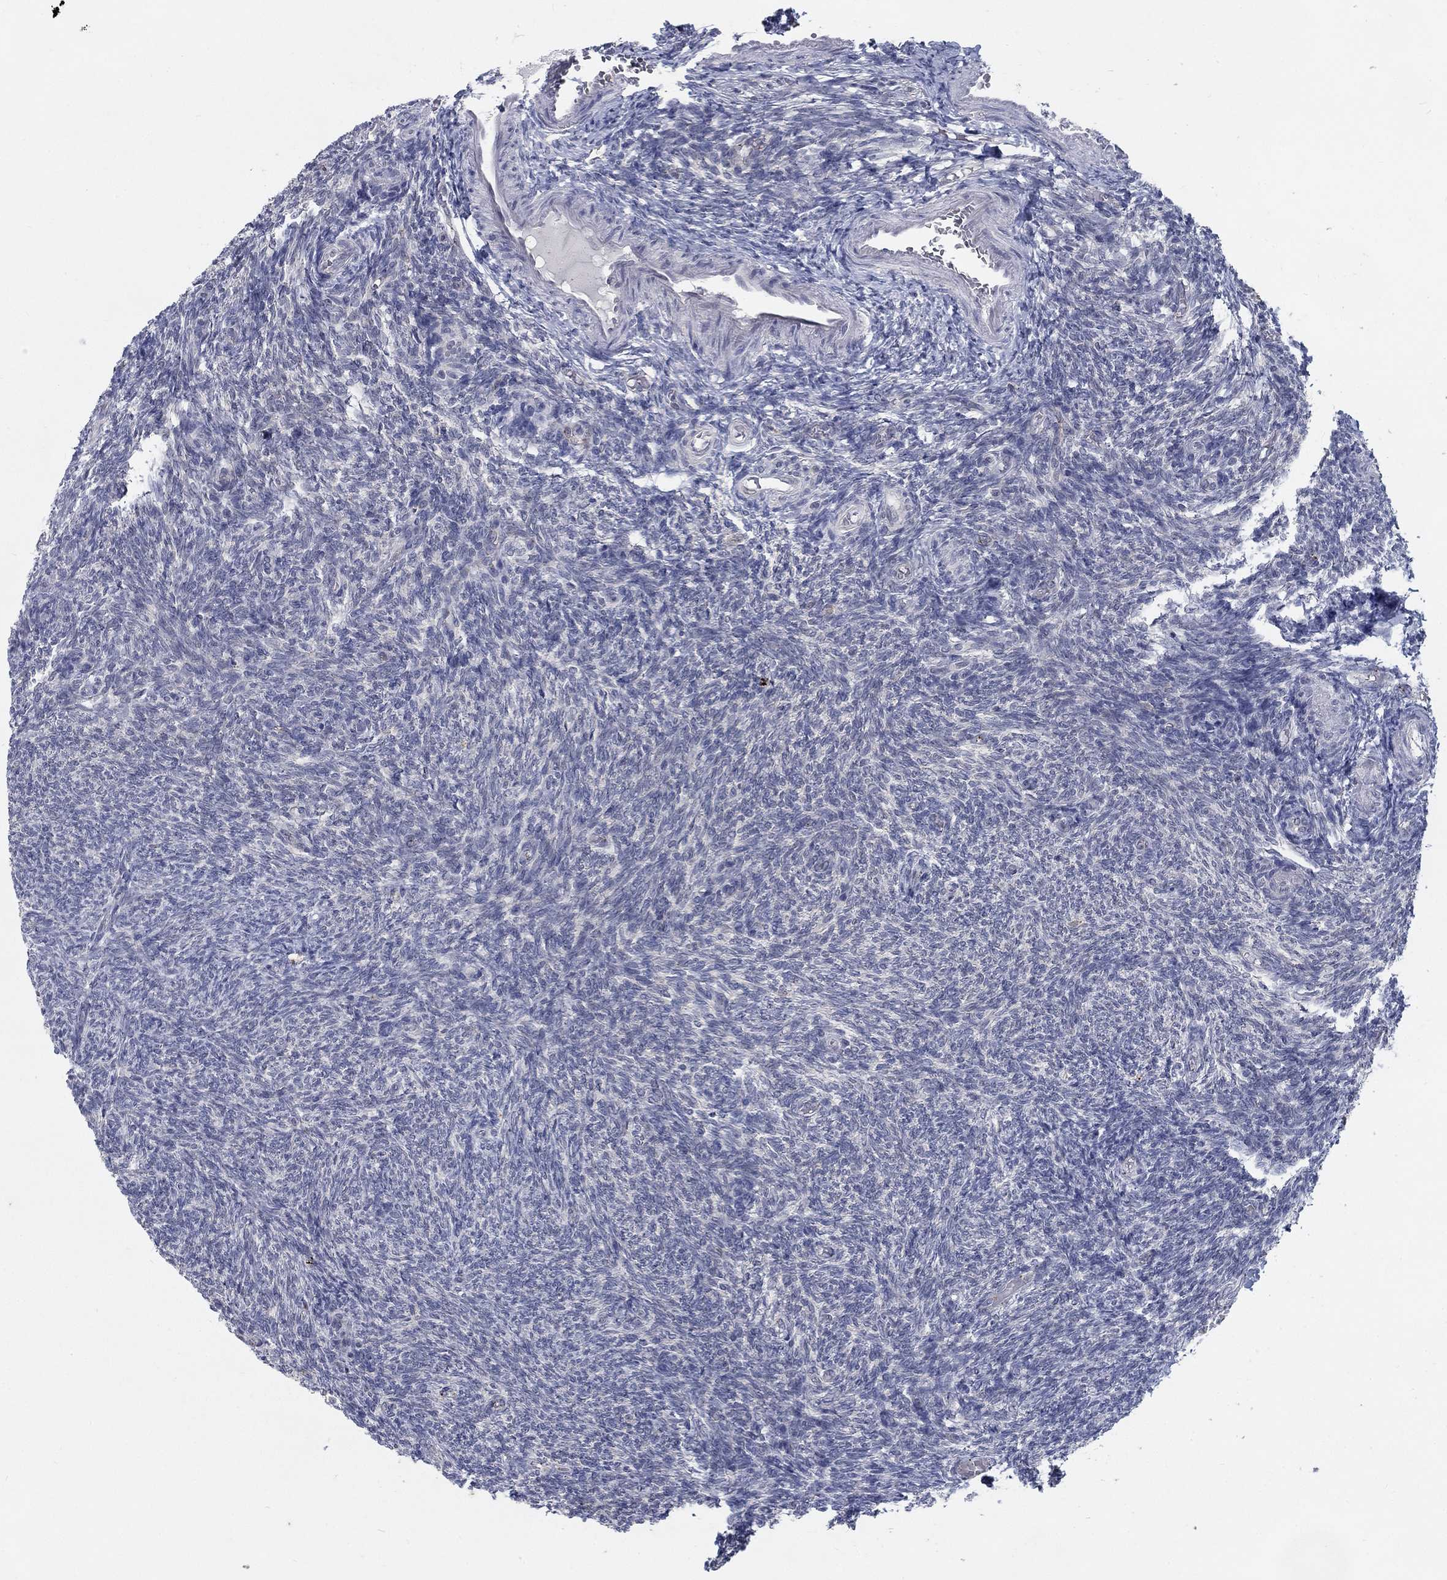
{"staining": {"intensity": "negative", "quantity": "none", "location": "none"}, "tissue": "ovary", "cell_type": "Ovarian stroma cells", "image_type": "normal", "snomed": [{"axis": "morphology", "description": "Normal tissue, NOS"}, {"axis": "topography", "description": "Ovary"}], "caption": "The micrograph exhibits no staining of ovarian stroma cells in benign ovary. The staining is performed using DAB (3,3'-diaminobenzidine) brown chromogen with nuclei counter-stained in using hematoxylin.", "gene": "MTSS2", "patient": {"sex": "female", "age": 39}}